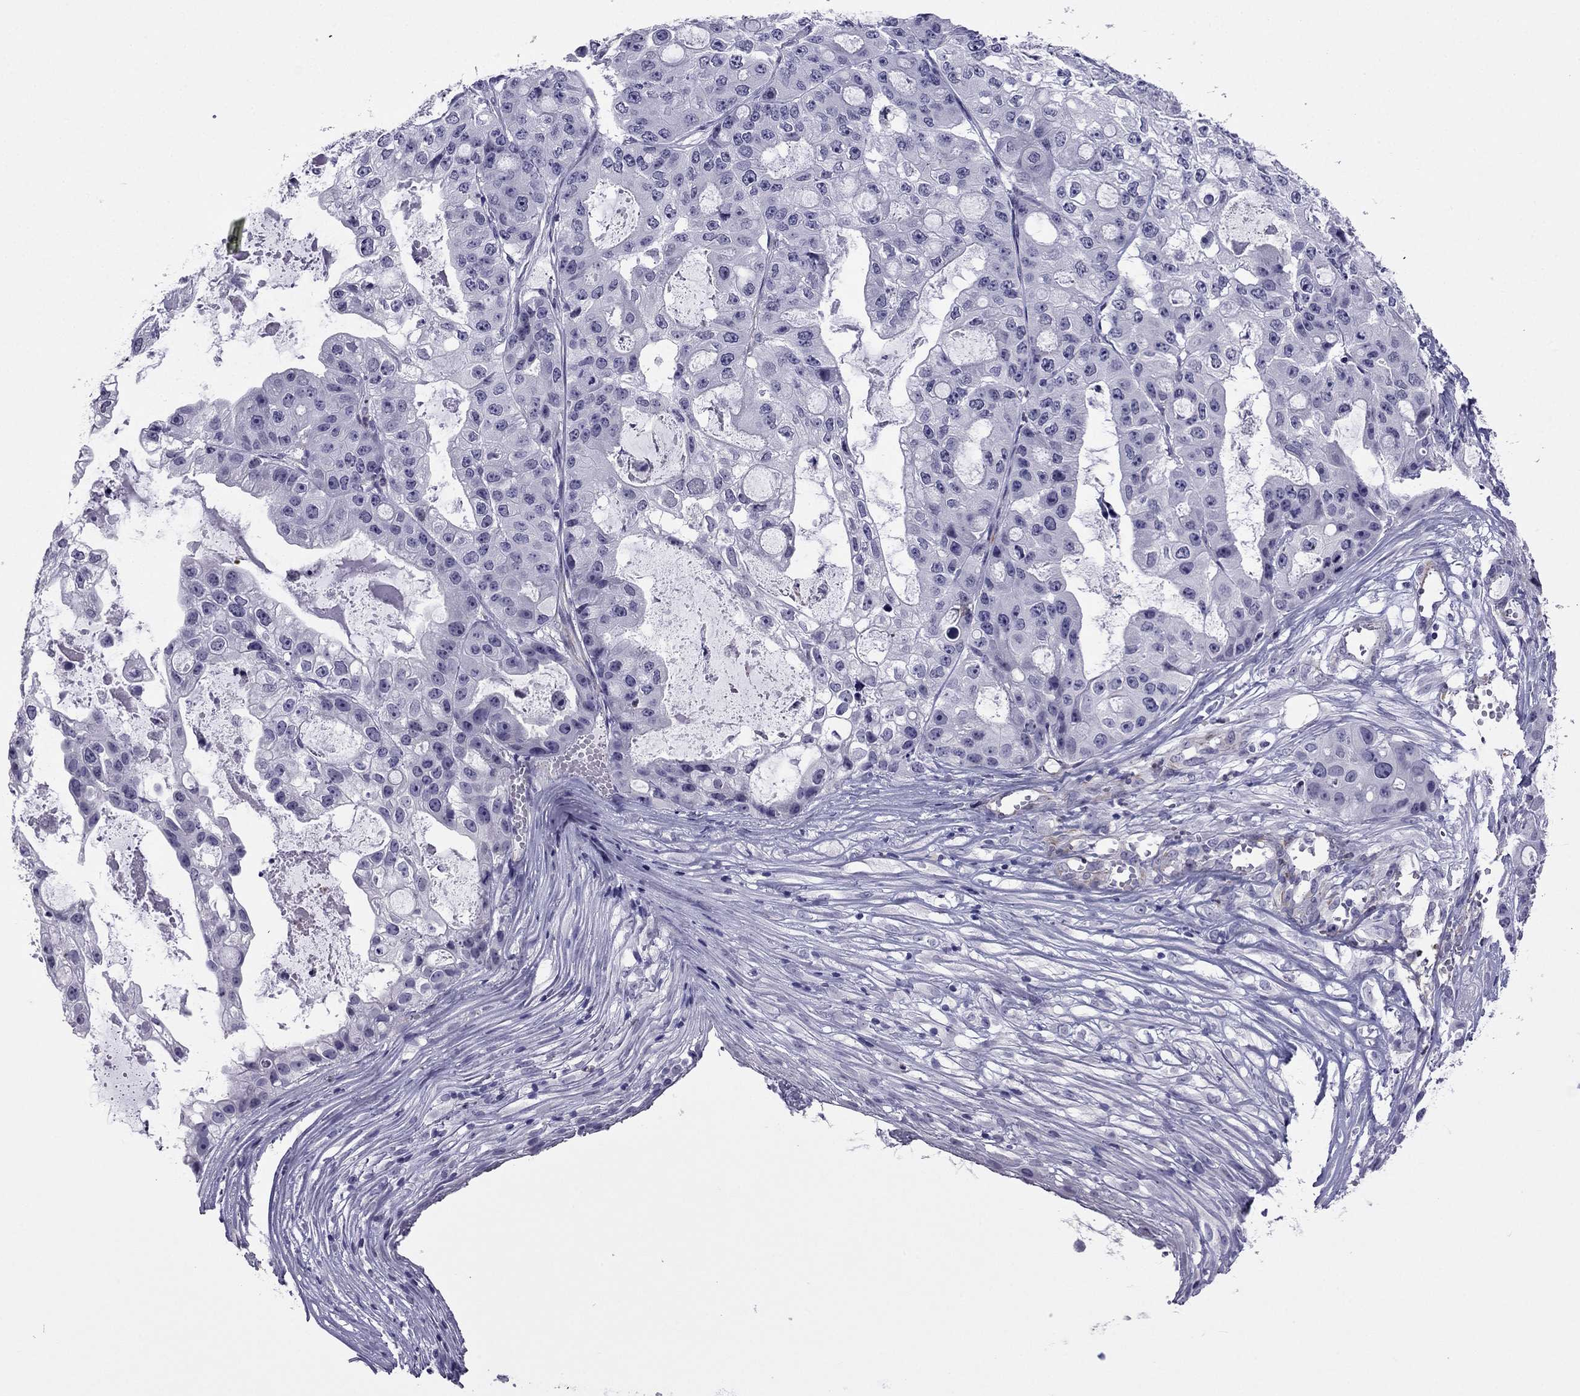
{"staining": {"intensity": "negative", "quantity": "none", "location": "none"}, "tissue": "ovarian cancer", "cell_type": "Tumor cells", "image_type": "cancer", "snomed": [{"axis": "morphology", "description": "Cystadenocarcinoma, serous, NOS"}, {"axis": "topography", "description": "Ovary"}], "caption": "DAB (3,3'-diaminobenzidine) immunohistochemical staining of human serous cystadenocarcinoma (ovarian) shows no significant staining in tumor cells.", "gene": "CROCC2", "patient": {"sex": "female", "age": 56}}